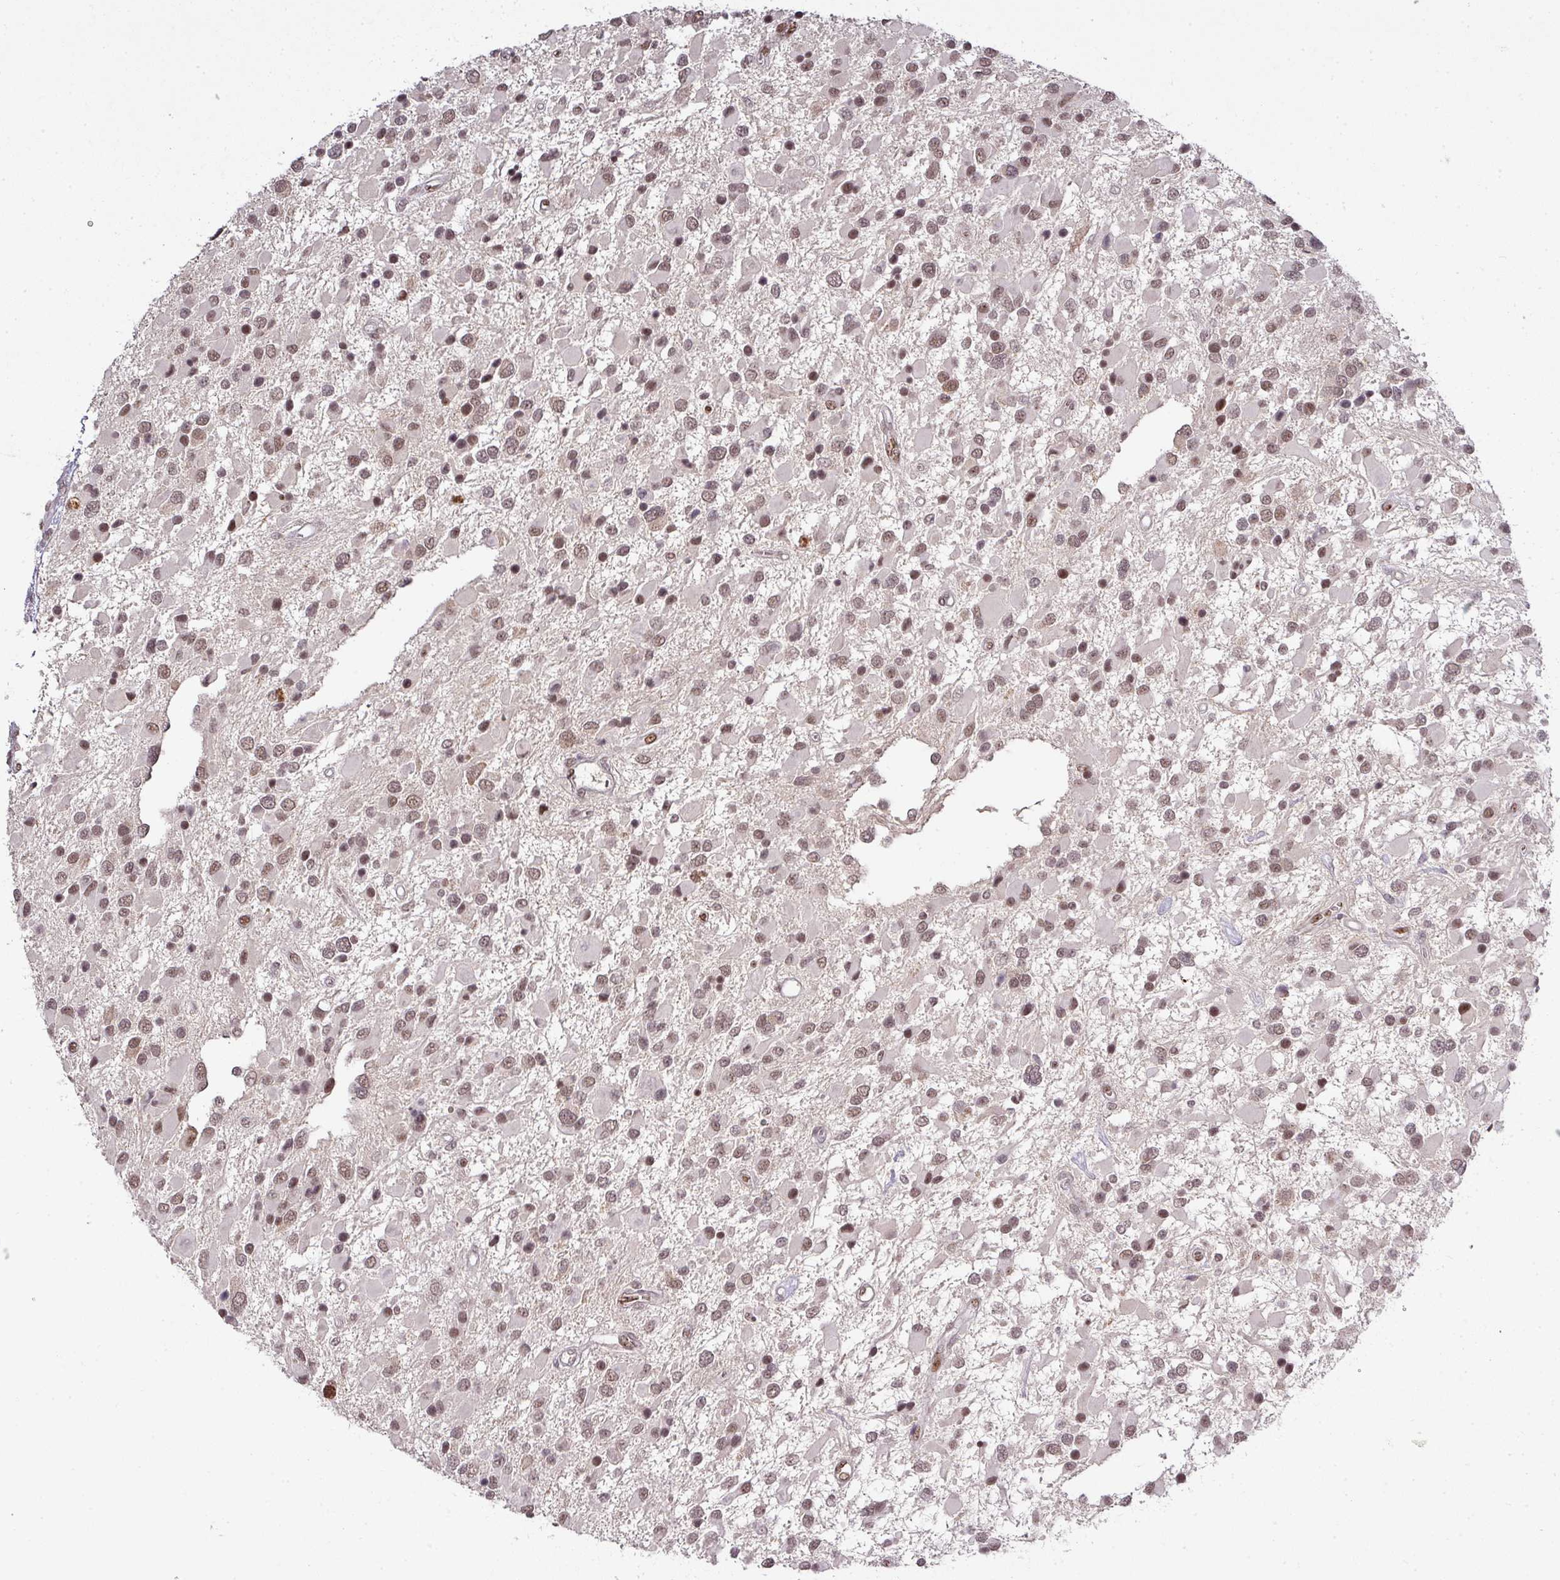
{"staining": {"intensity": "moderate", "quantity": ">75%", "location": "nuclear"}, "tissue": "glioma", "cell_type": "Tumor cells", "image_type": "cancer", "snomed": [{"axis": "morphology", "description": "Glioma, malignant, High grade"}, {"axis": "topography", "description": "Brain"}], "caption": "Protein expression analysis of high-grade glioma (malignant) reveals moderate nuclear positivity in about >75% of tumor cells.", "gene": "NEIL1", "patient": {"sex": "male", "age": 53}}